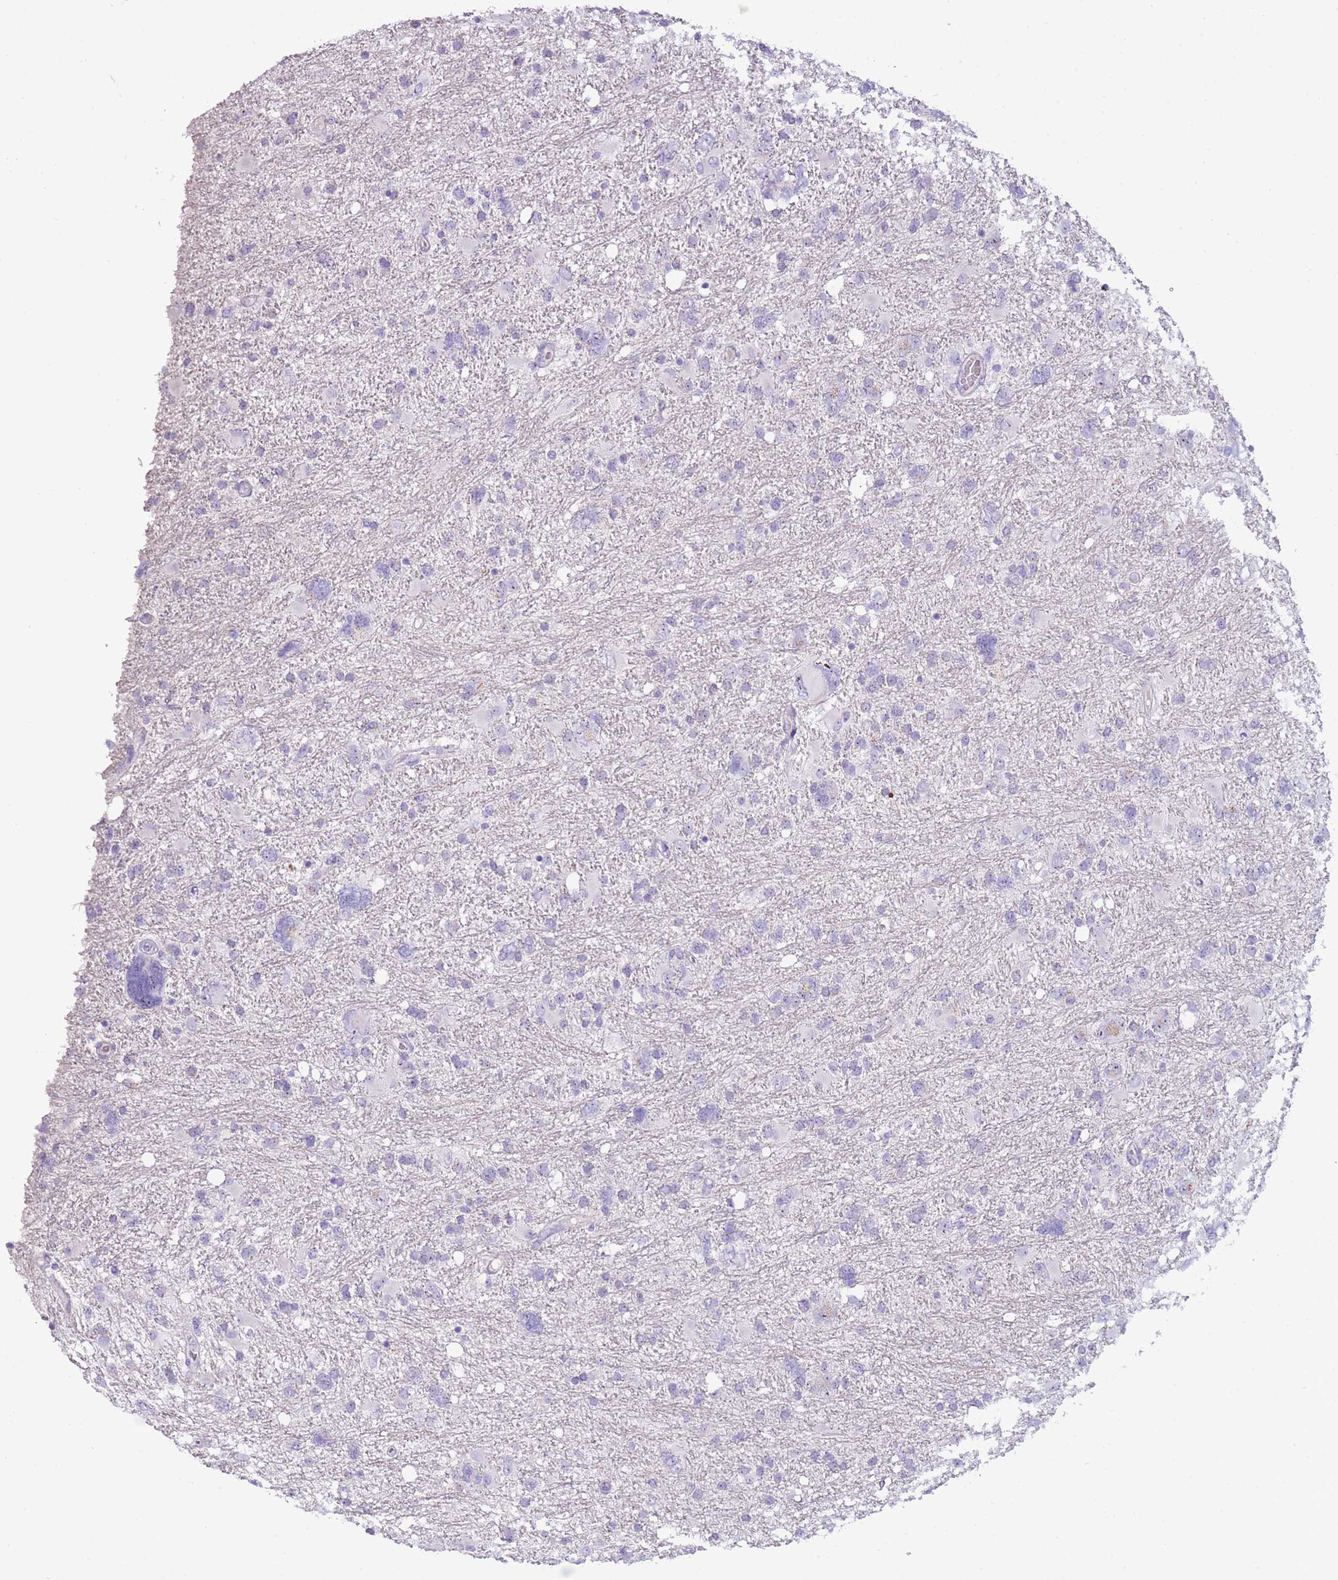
{"staining": {"intensity": "negative", "quantity": "none", "location": "none"}, "tissue": "glioma", "cell_type": "Tumor cells", "image_type": "cancer", "snomed": [{"axis": "morphology", "description": "Glioma, malignant, High grade"}, {"axis": "topography", "description": "Brain"}], "caption": "Malignant high-grade glioma stained for a protein using immunohistochemistry exhibits no positivity tumor cells.", "gene": "NBPF6", "patient": {"sex": "male", "age": 61}}